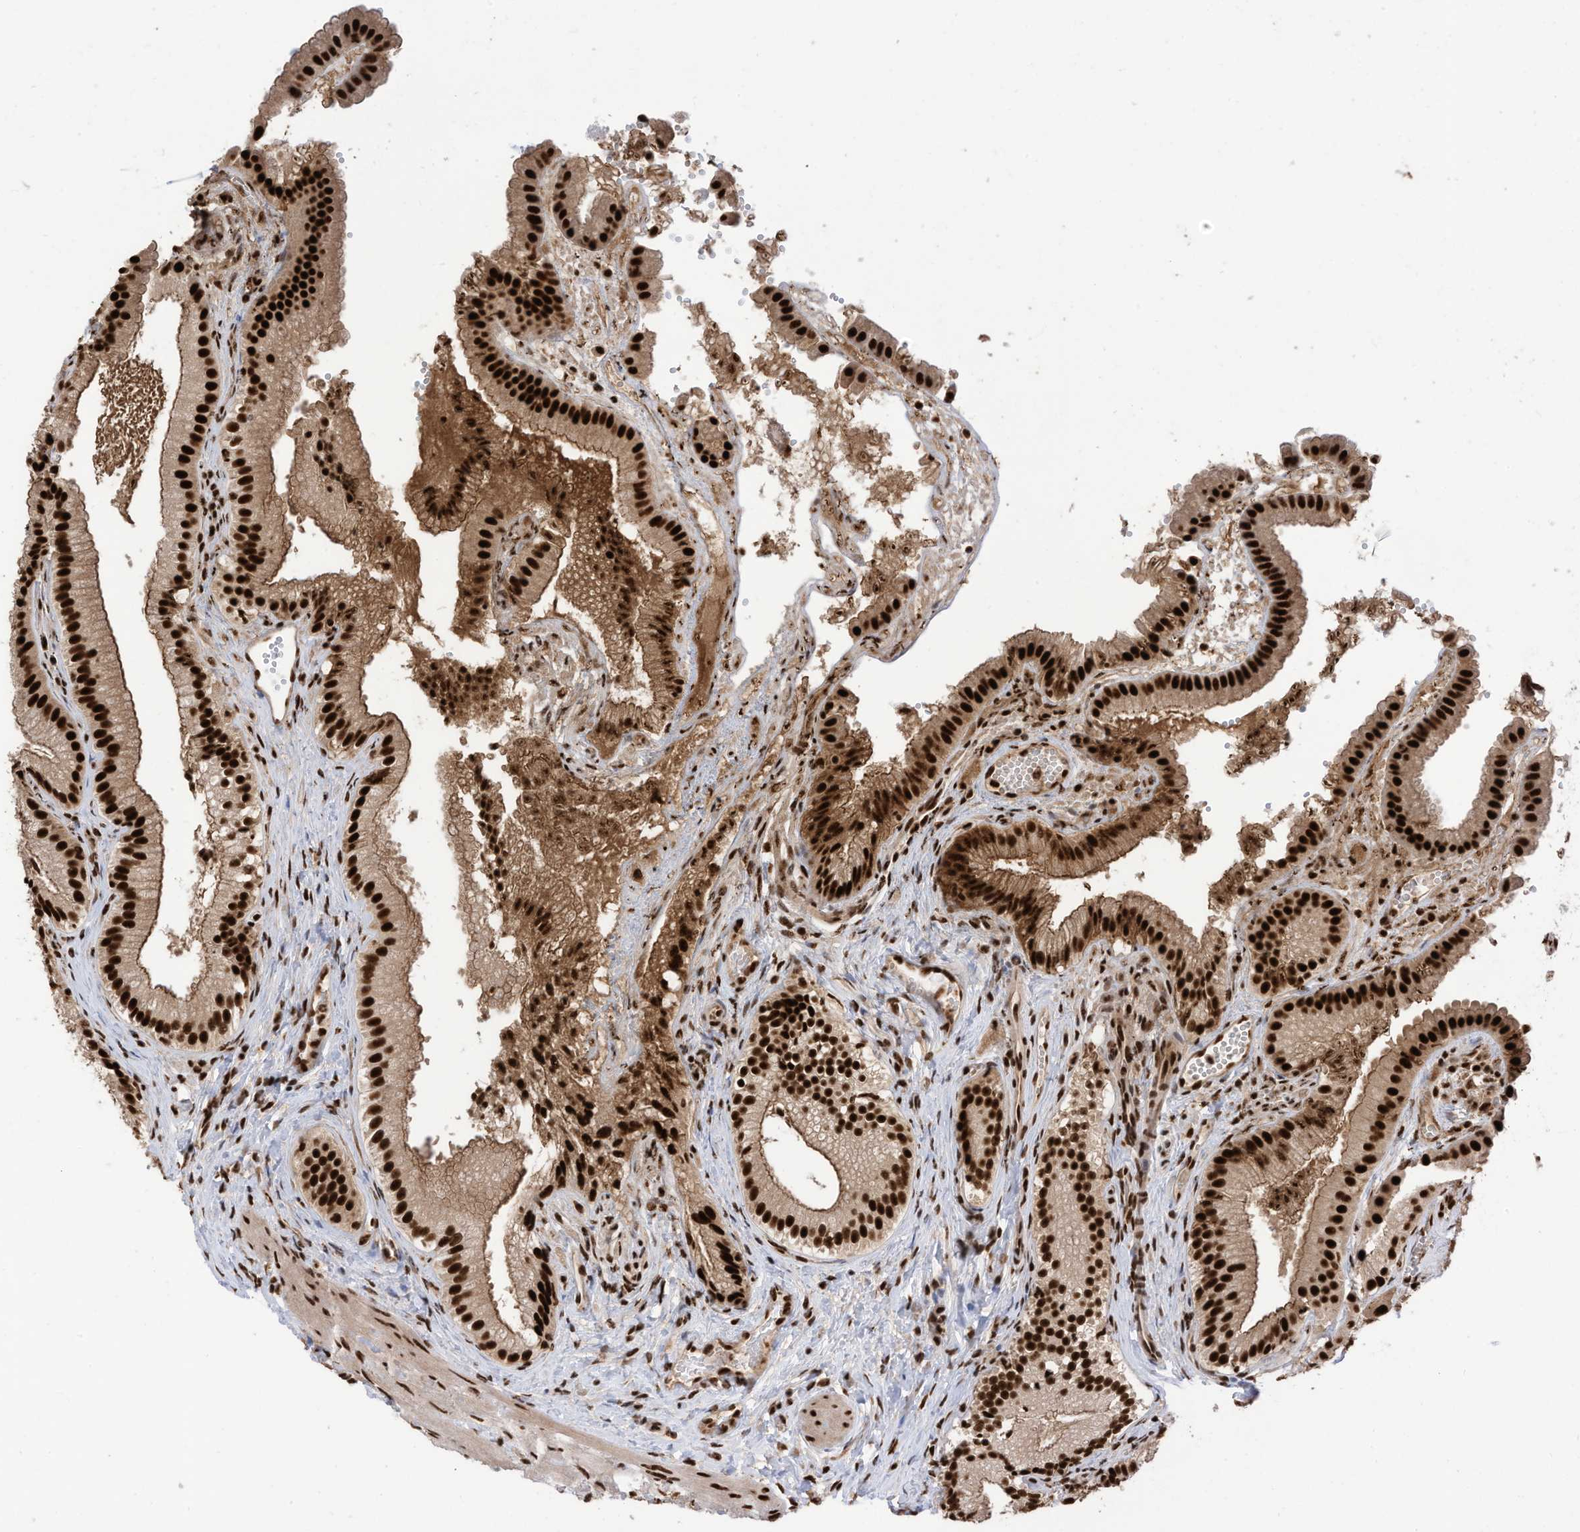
{"staining": {"intensity": "strong", "quantity": ">75%", "location": "nuclear"}, "tissue": "gallbladder", "cell_type": "Glandular cells", "image_type": "normal", "snomed": [{"axis": "morphology", "description": "Normal tissue, NOS"}, {"axis": "topography", "description": "Gallbladder"}], "caption": "Strong nuclear positivity is identified in about >75% of glandular cells in normal gallbladder. Using DAB (3,3'-diaminobenzidine) (brown) and hematoxylin (blue) stains, captured at high magnification using brightfield microscopy.", "gene": "SF3A3", "patient": {"sex": "female", "age": 30}}